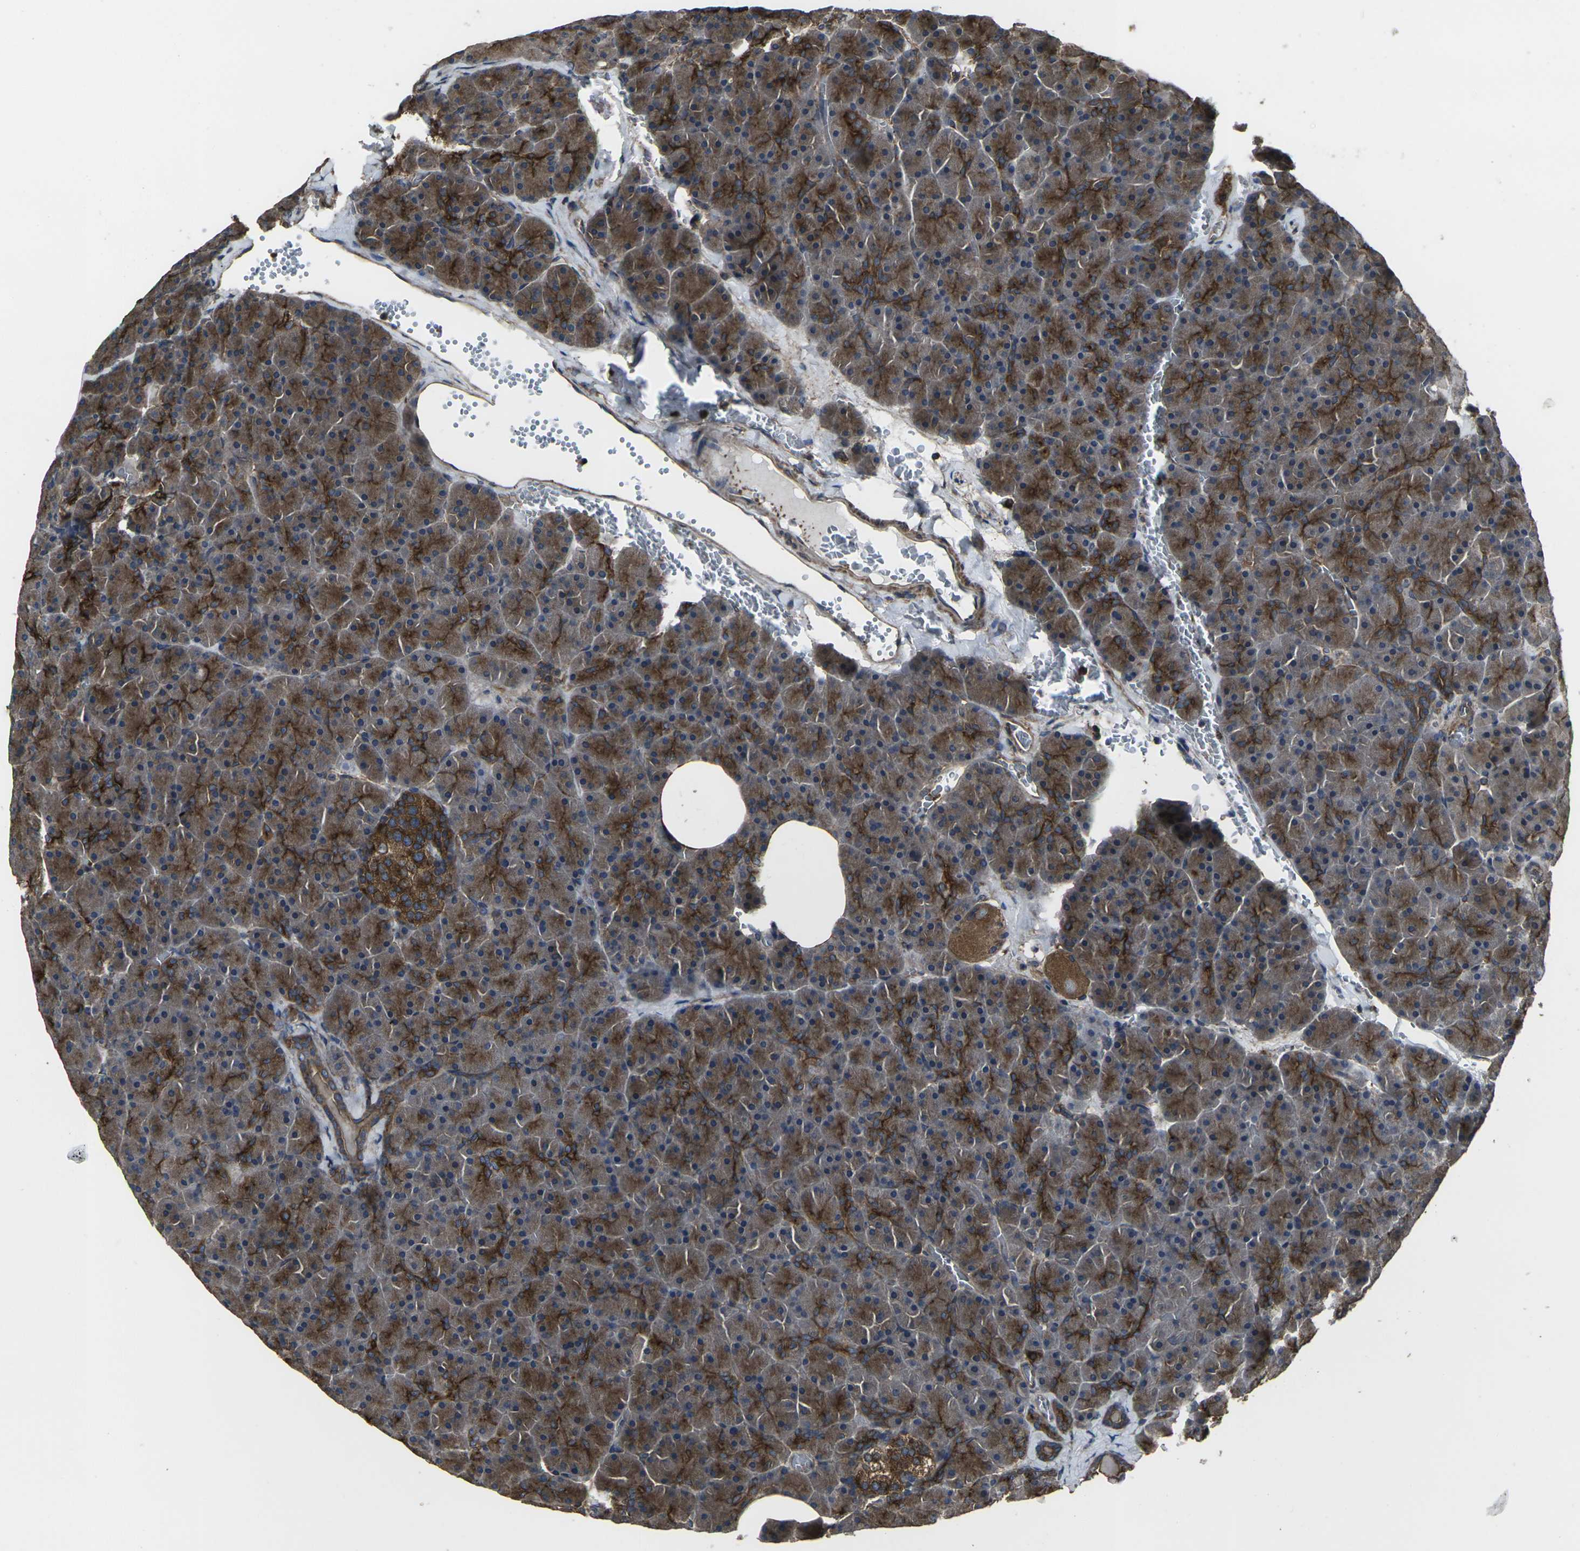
{"staining": {"intensity": "strong", "quantity": "25%-75%", "location": "cytoplasmic/membranous"}, "tissue": "pancreas", "cell_type": "Exocrine glandular cells", "image_type": "normal", "snomed": [{"axis": "morphology", "description": "Normal tissue, NOS"}, {"axis": "topography", "description": "Pancreas"}], "caption": "This is an image of IHC staining of benign pancreas, which shows strong positivity in the cytoplasmic/membranous of exocrine glandular cells.", "gene": "PRKACB", "patient": {"sex": "female", "age": 35}}